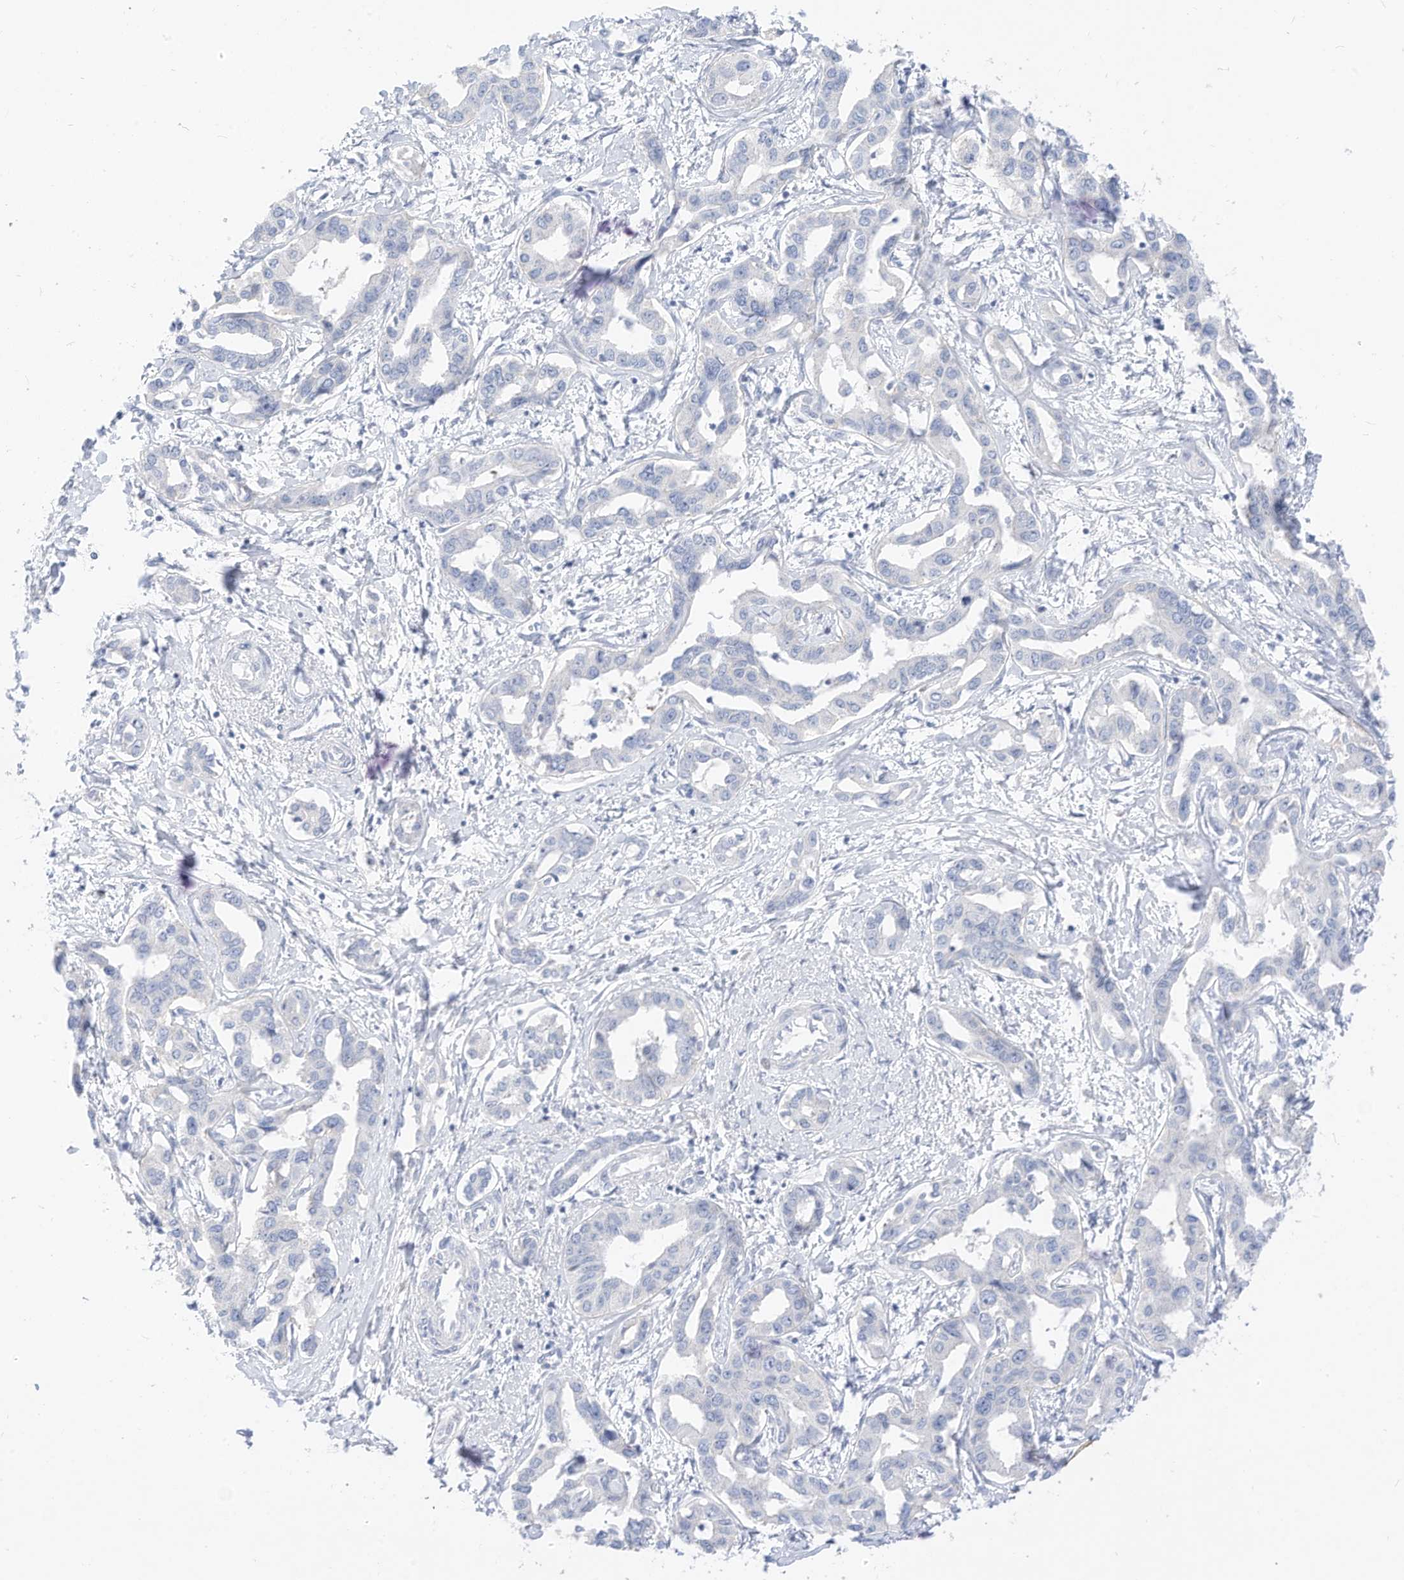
{"staining": {"intensity": "negative", "quantity": "none", "location": "none"}, "tissue": "liver cancer", "cell_type": "Tumor cells", "image_type": "cancer", "snomed": [{"axis": "morphology", "description": "Cholangiocarcinoma"}, {"axis": "topography", "description": "Liver"}], "caption": "Histopathology image shows no protein positivity in tumor cells of liver cancer (cholangiocarcinoma) tissue. Brightfield microscopy of IHC stained with DAB (brown) and hematoxylin (blue), captured at high magnification.", "gene": "SPOCD1", "patient": {"sex": "male", "age": 59}}